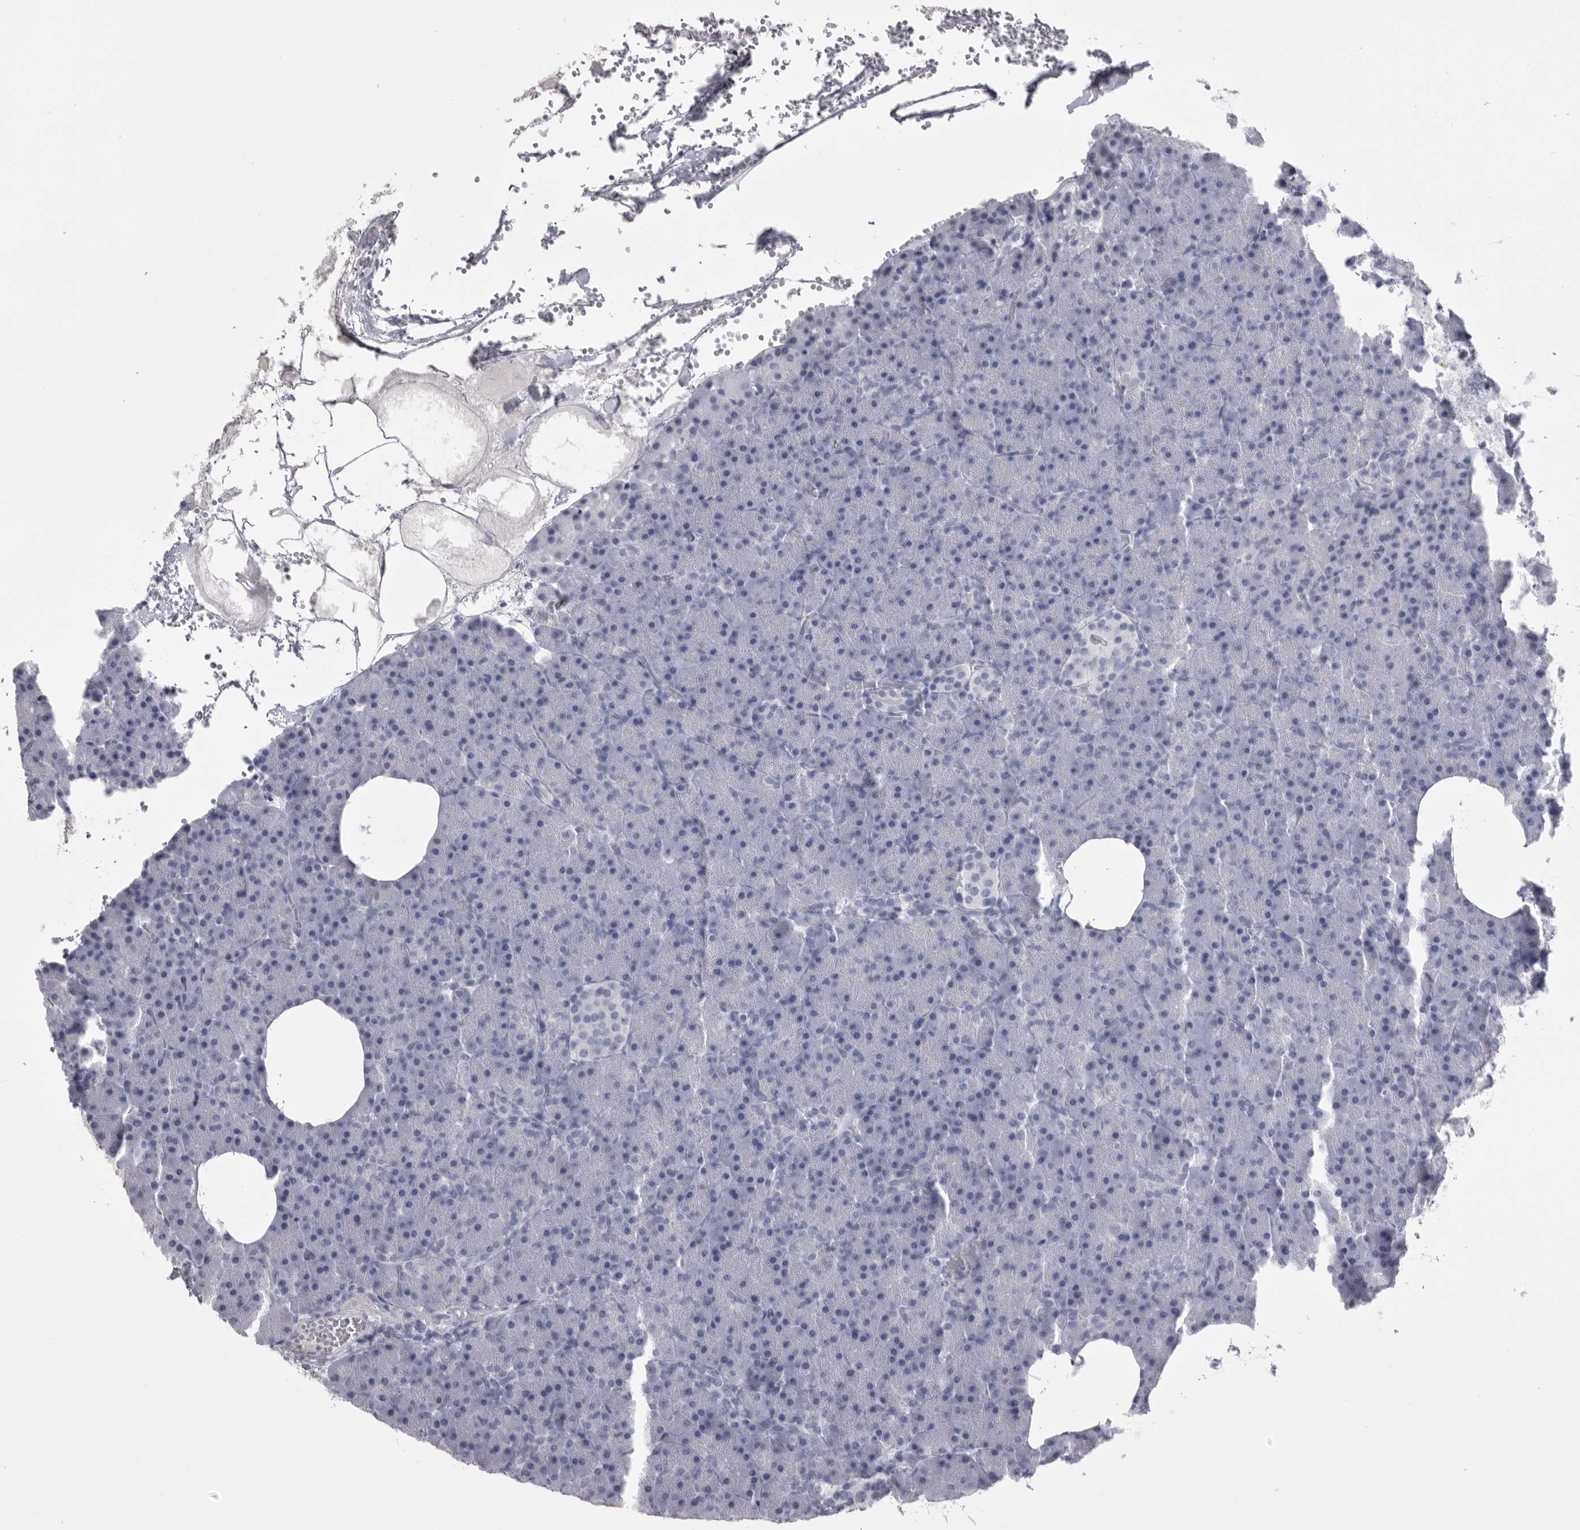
{"staining": {"intensity": "negative", "quantity": "none", "location": "none"}, "tissue": "pancreas", "cell_type": "Exocrine glandular cells", "image_type": "normal", "snomed": [{"axis": "morphology", "description": "Normal tissue, NOS"}, {"axis": "morphology", "description": "Carcinoid, malignant, NOS"}, {"axis": "topography", "description": "Pancreas"}], "caption": "Micrograph shows no significant protein positivity in exocrine glandular cells of benign pancreas.", "gene": "GNLY", "patient": {"sex": "female", "age": 35}}